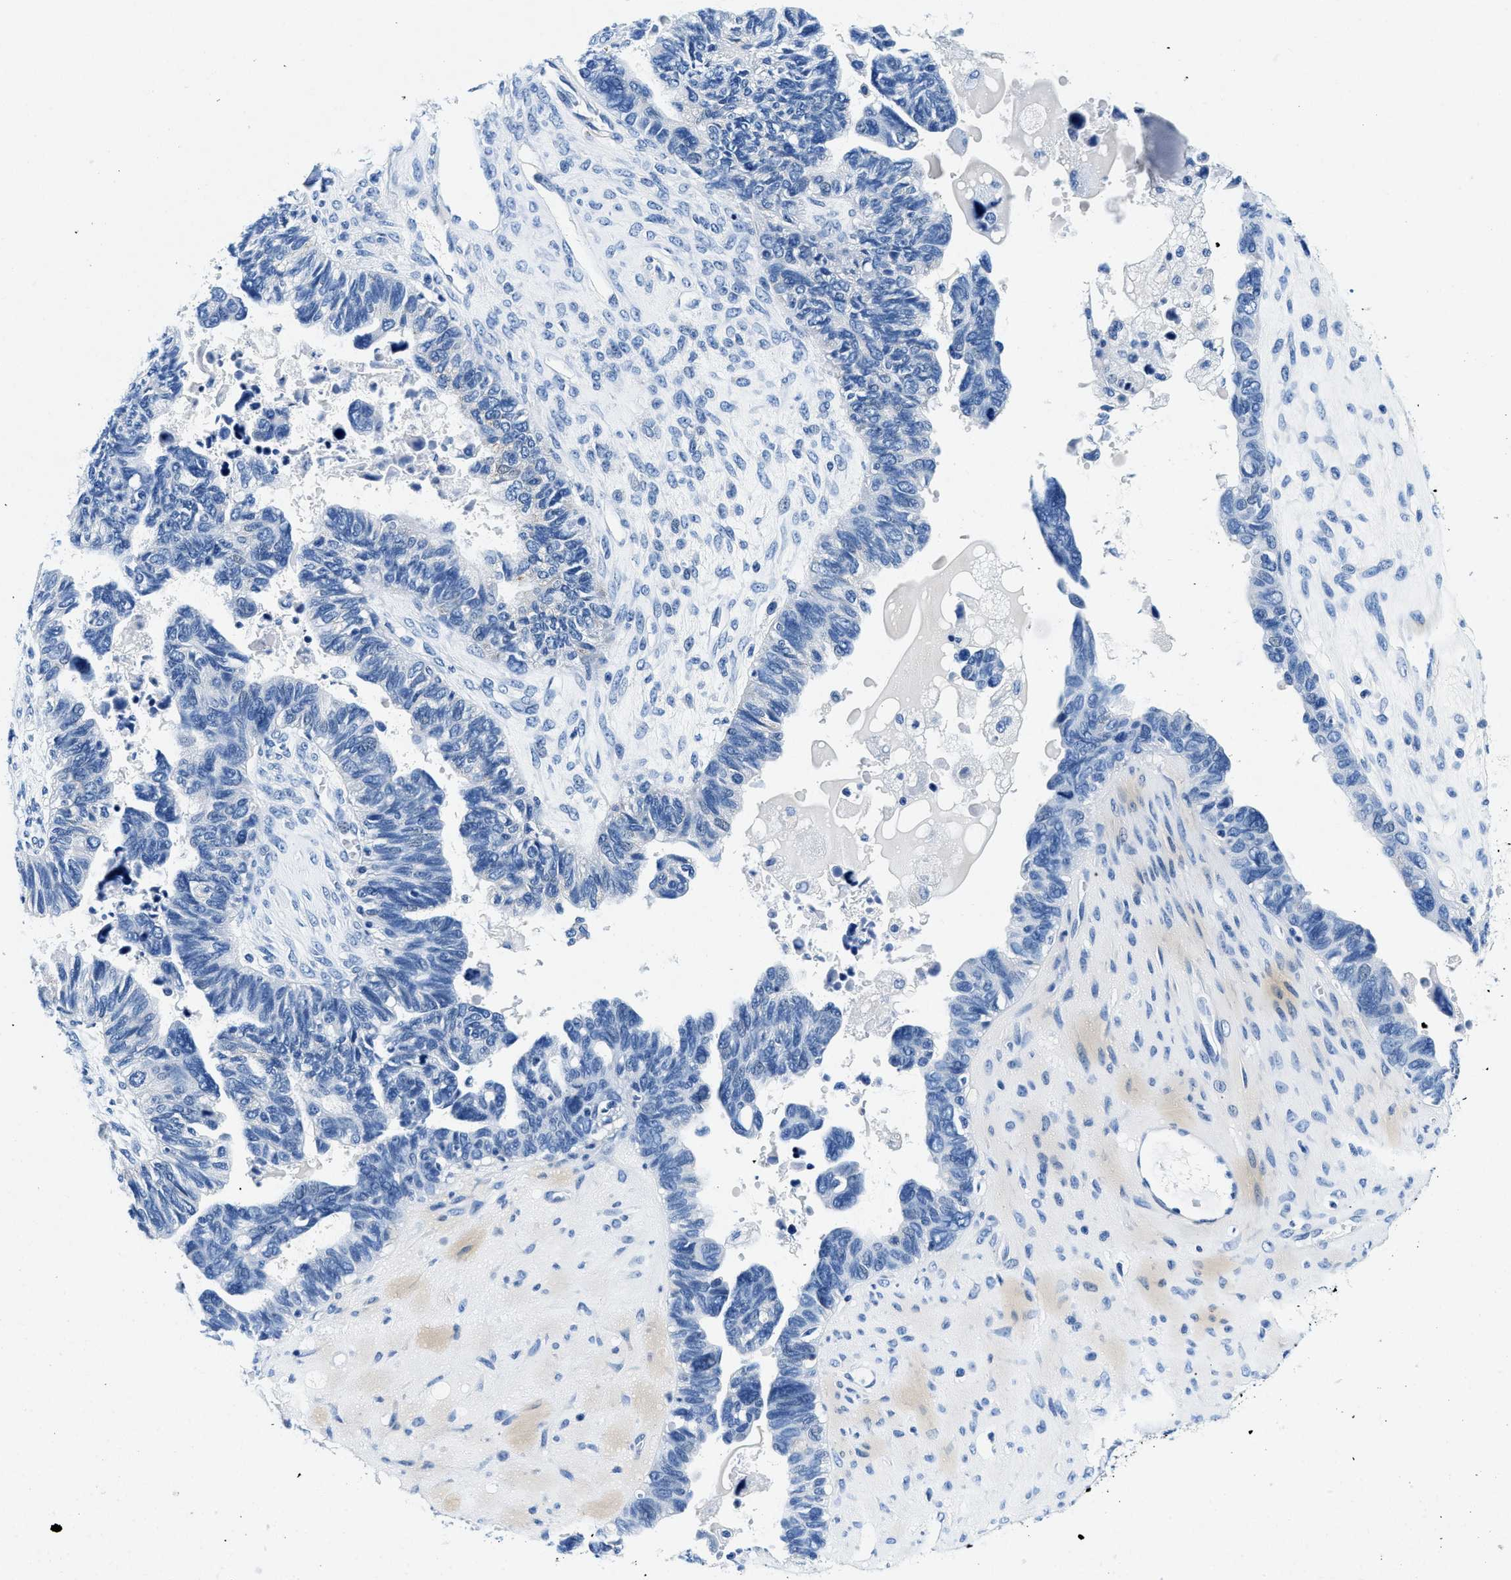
{"staining": {"intensity": "negative", "quantity": "none", "location": "none"}, "tissue": "ovarian cancer", "cell_type": "Tumor cells", "image_type": "cancer", "snomed": [{"axis": "morphology", "description": "Cystadenocarcinoma, serous, NOS"}, {"axis": "topography", "description": "Ovary"}], "caption": "DAB immunohistochemical staining of human ovarian serous cystadenocarcinoma displays no significant staining in tumor cells. The staining was performed using DAB (3,3'-diaminobenzidine) to visualize the protein expression in brown, while the nuclei were stained in blue with hematoxylin (Magnification: 20x).", "gene": "TEX261", "patient": {"sex": "female", "age": 79}}